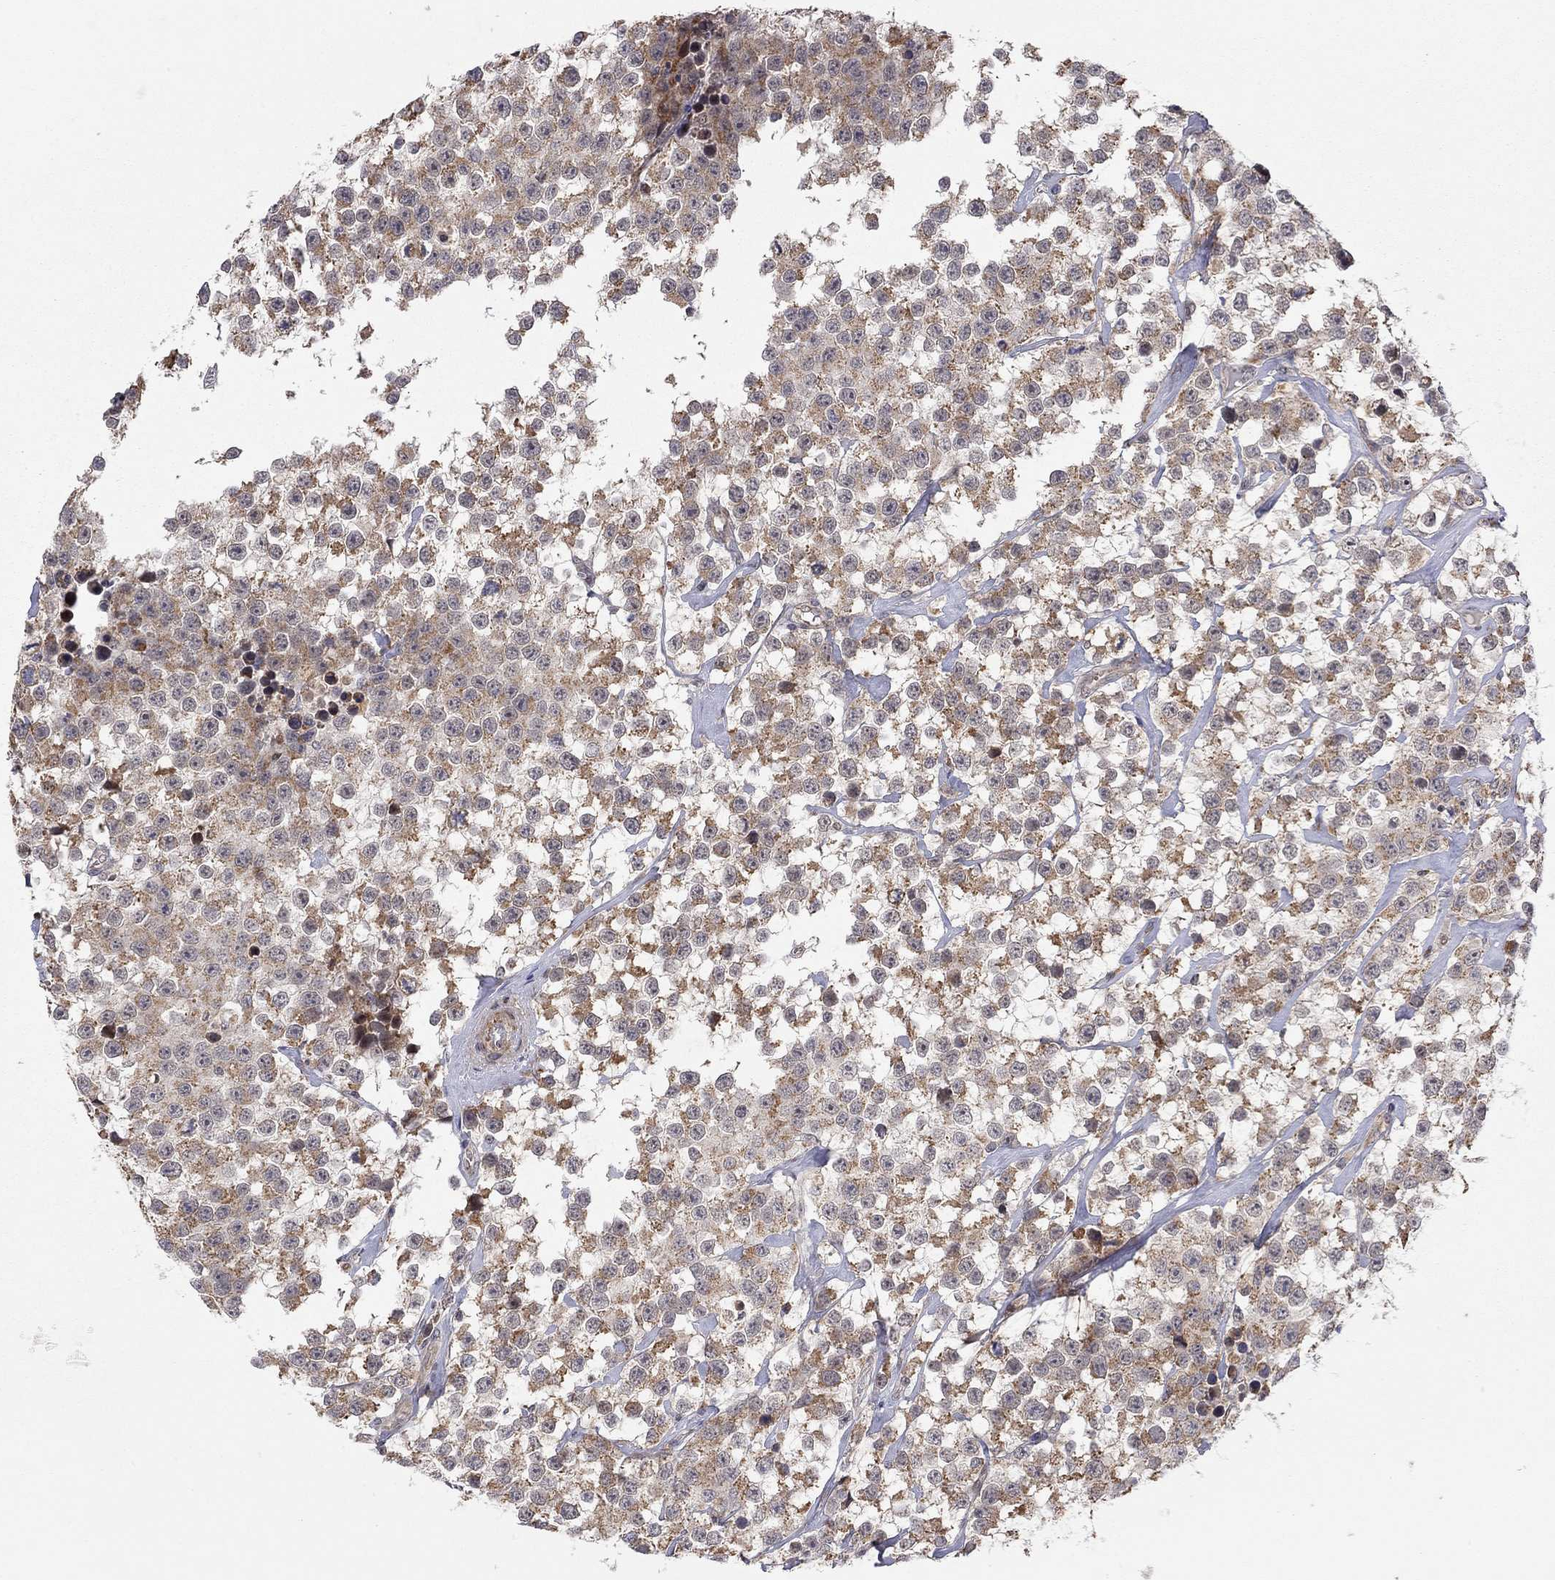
{"staining": {"intensity": "moderate", "quantity": "25%-75%", "location": "cytoplasmic/membranous"}, "tissue": "testis cancer", "cell_type": "Tumor cells", "image_type": "cancer", "snomed": [{"axis": "morphology", "description": "Seminoma, NOS"}, {"axis": "topography", "description": "Testis"}], "caption": "The histopathology image reveals a brown stain indicating the presence of a protein in the cytoplasmic/membranous of tumor cells in testis seminoma.", "gene": "IDS", "patient": {"sex": "male", "age": 59}}